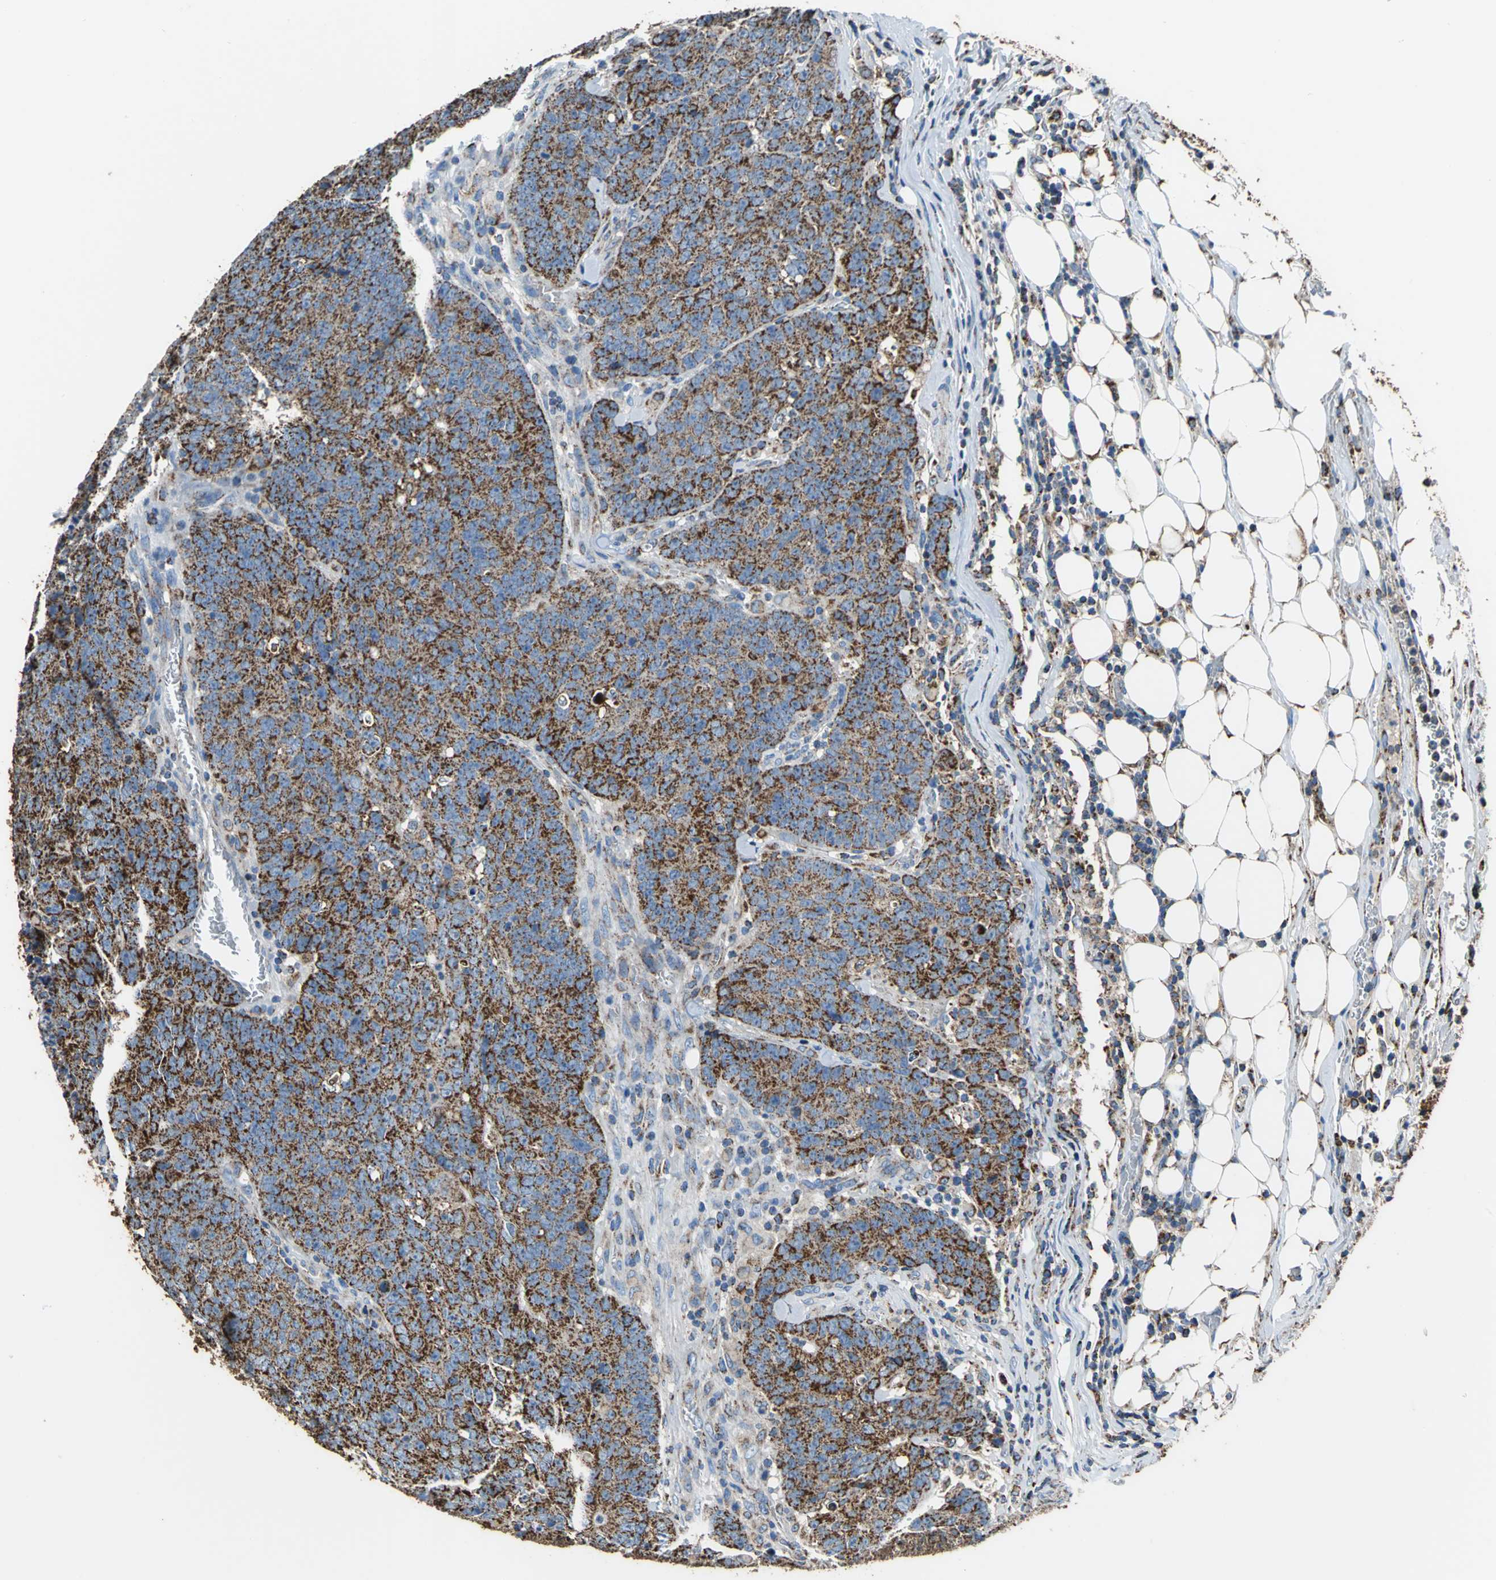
{"staining": {"intensity": "strong", "quantity": ">75%", "location": "cytoplasmic/membranous"}, "tissue": "colorectal cancer", "cell_type": "Tumor cells", "image_type": "cancer", "snomed": [{"axis": "morphology", "description": "Adenocarcinoma, NOS"}, {"axis": "topography", "description": "Colon"}], "caption": "This image displays immunohistochemistry (IHC) staining of human colorectal adenocarcinoma, with high strong cytoplasmic/membranous expression in approximately >75% of tumor cells.", "gene": "ECH1", "patient": {"sex": "female", "age": 53}}